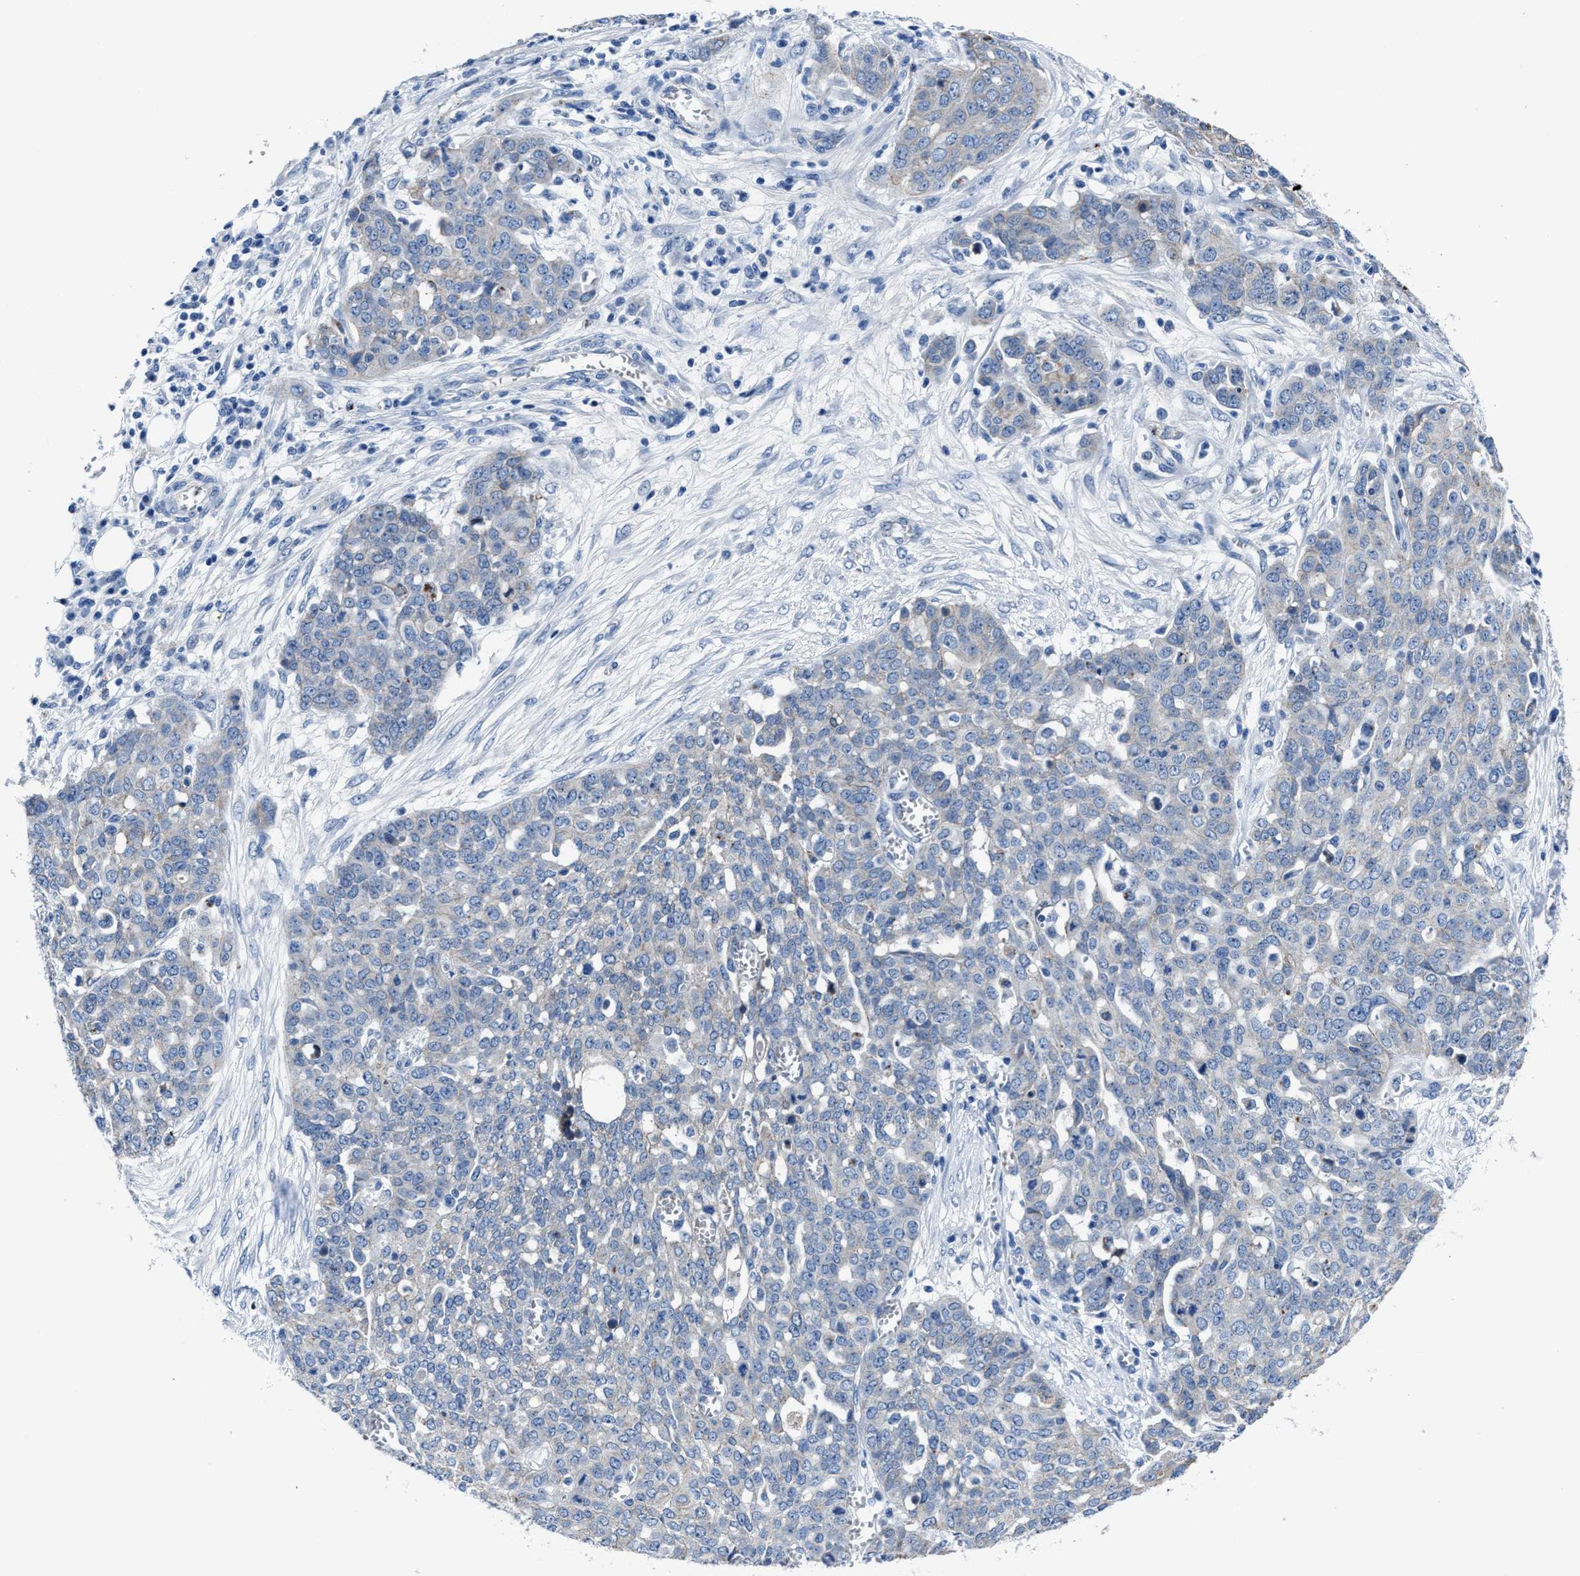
{"staining": {"intensity": "negative", "quantity": "none", "location": "none"}, "tissue": "ovarian cancer", "cell_type": "Tumor cells", "image_type": "cancer", "snomed": [{"axis": "morphology", "description": "Cystadenocarcinoma, serous, NOS"}, {"axis": "topography", "description": "Soft tissue"}, {"axis": "topography", "description": "Ovary"}], "caption": "A high-resolution micrograph shows immunohistochemistry (IHC) staining of ovarian serous cystadenocarcinoma, which displays no significant positivity in tumor cells. The staining is performed using DAB (3,3'-diaminobenzidine) brown chromogen with nuclei counter-stained in using hematoxylin.", "gene": "GHITM", "patient": {"sex": "female", "age": 57}}